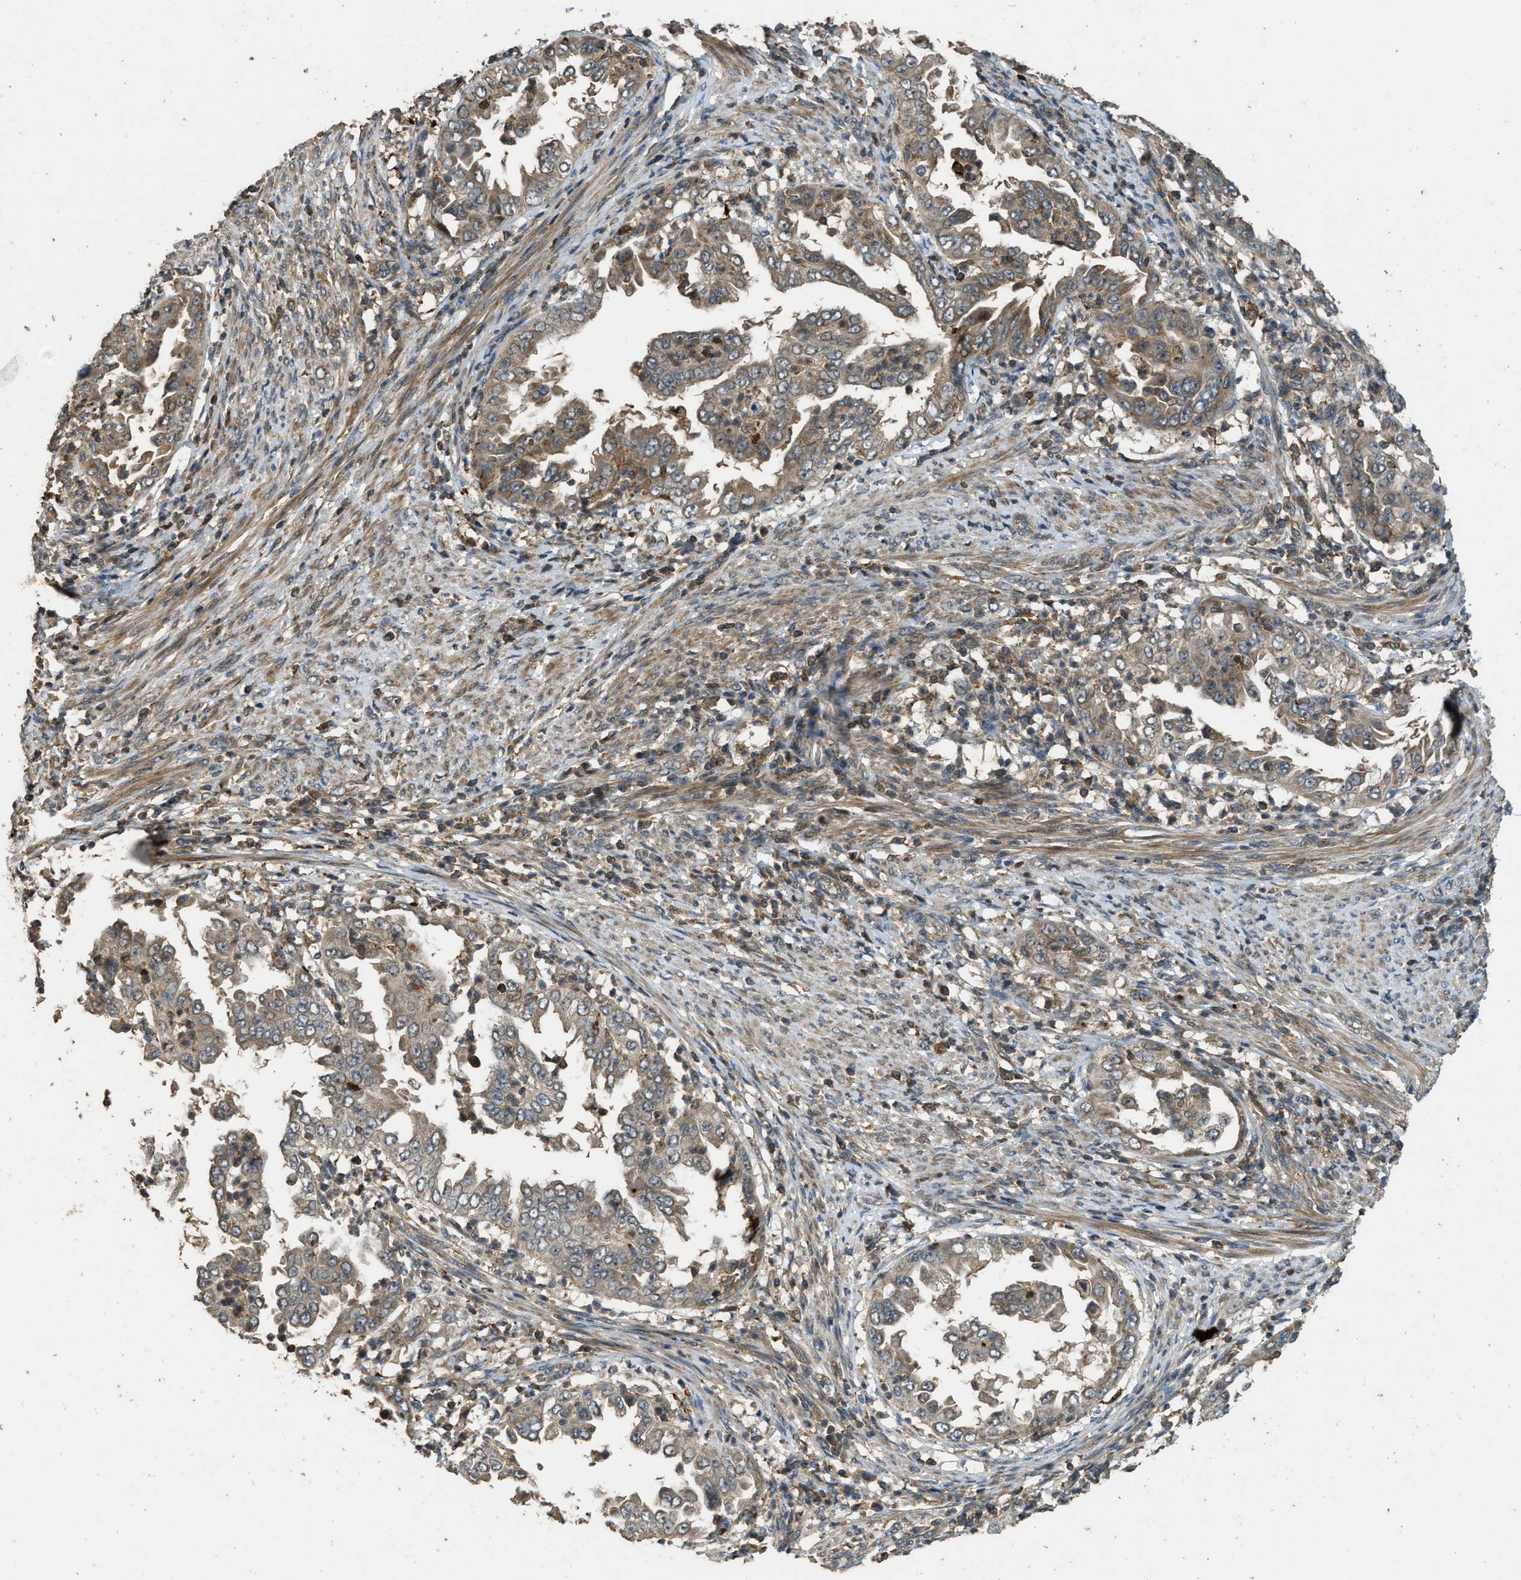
{"staining": {"intensity": "weak", "quantity": ">75%", "location": "cytoplasmic/membranous"}, "tissue": "endometrial cancer", "cell_type": "Tumor cells", "image_type": "cancer", "snomed": [{"axis": "morphology", "description": "Adenocarcinoma, NOS"}, {"axis": "topography", "description": "Endometrium"}], "caption": "Tumor cells reveal low levels of weak cytoplasmic/membranous positivity in about >75% of cells in endometrial adenocarcinoma. Nuclei are stained in blue.", "gene": "PPP6R3", "patient": {"sex": "female", "age": 85}}